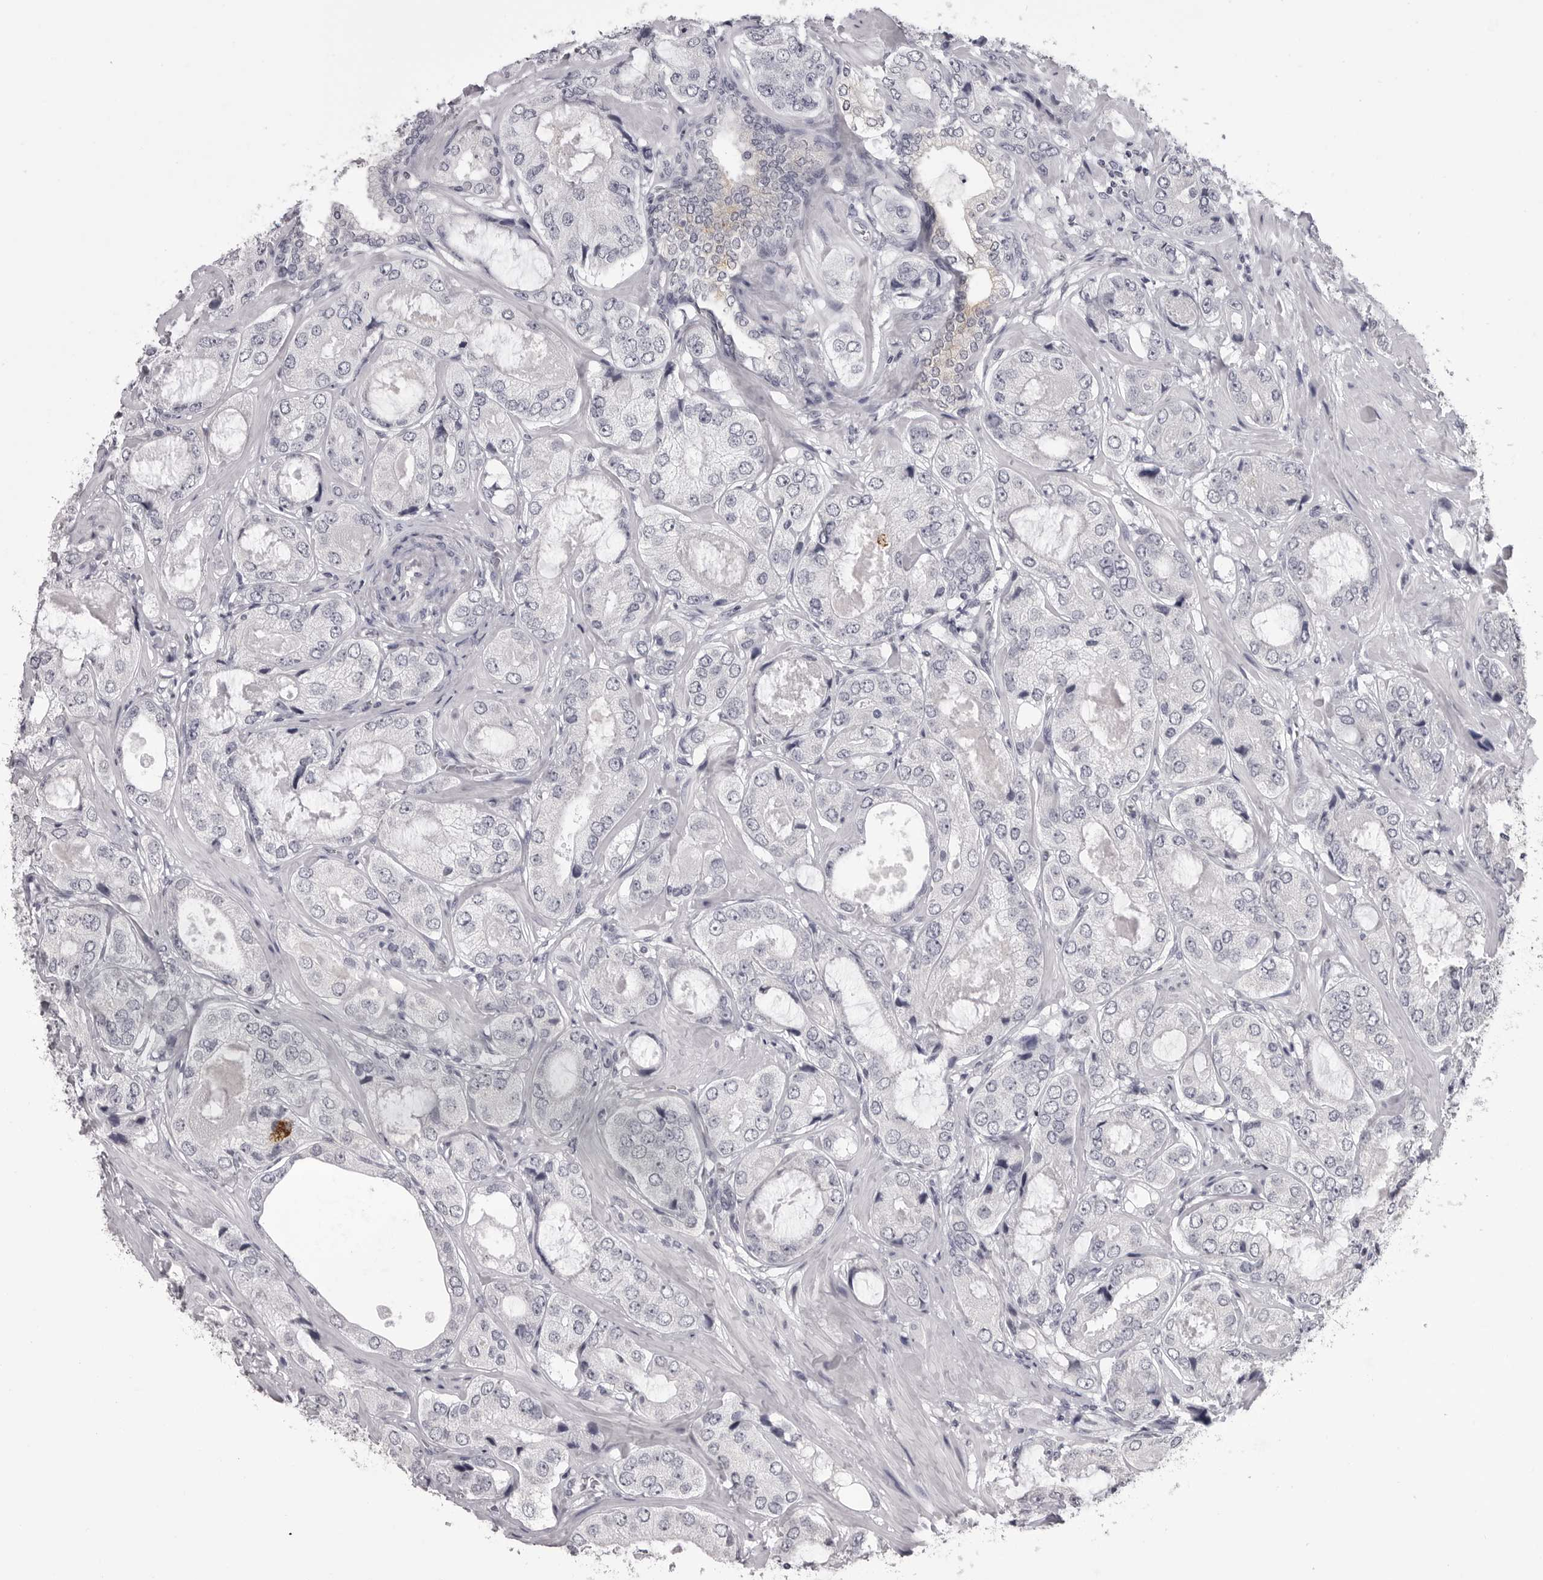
{"staining": {"intensity": "negative", "quantity": "none", "location": "none"}, "tissue": "prostate cancer", "cell_type": "Tumor cells", "image_type": "cancer", "snomed": [{"axis": "morphology", "description": "Adenocarcinoma, High grade"}, {"axis": "topography", "description": "Prostate"}], "caption": "Immunohistochemical staining of adenocarcinoma (high-grade) (prostate) shows no significant expression in tumor cells.", "gene": "GPN2", "patient": {"sex": "male", "age": 59}}